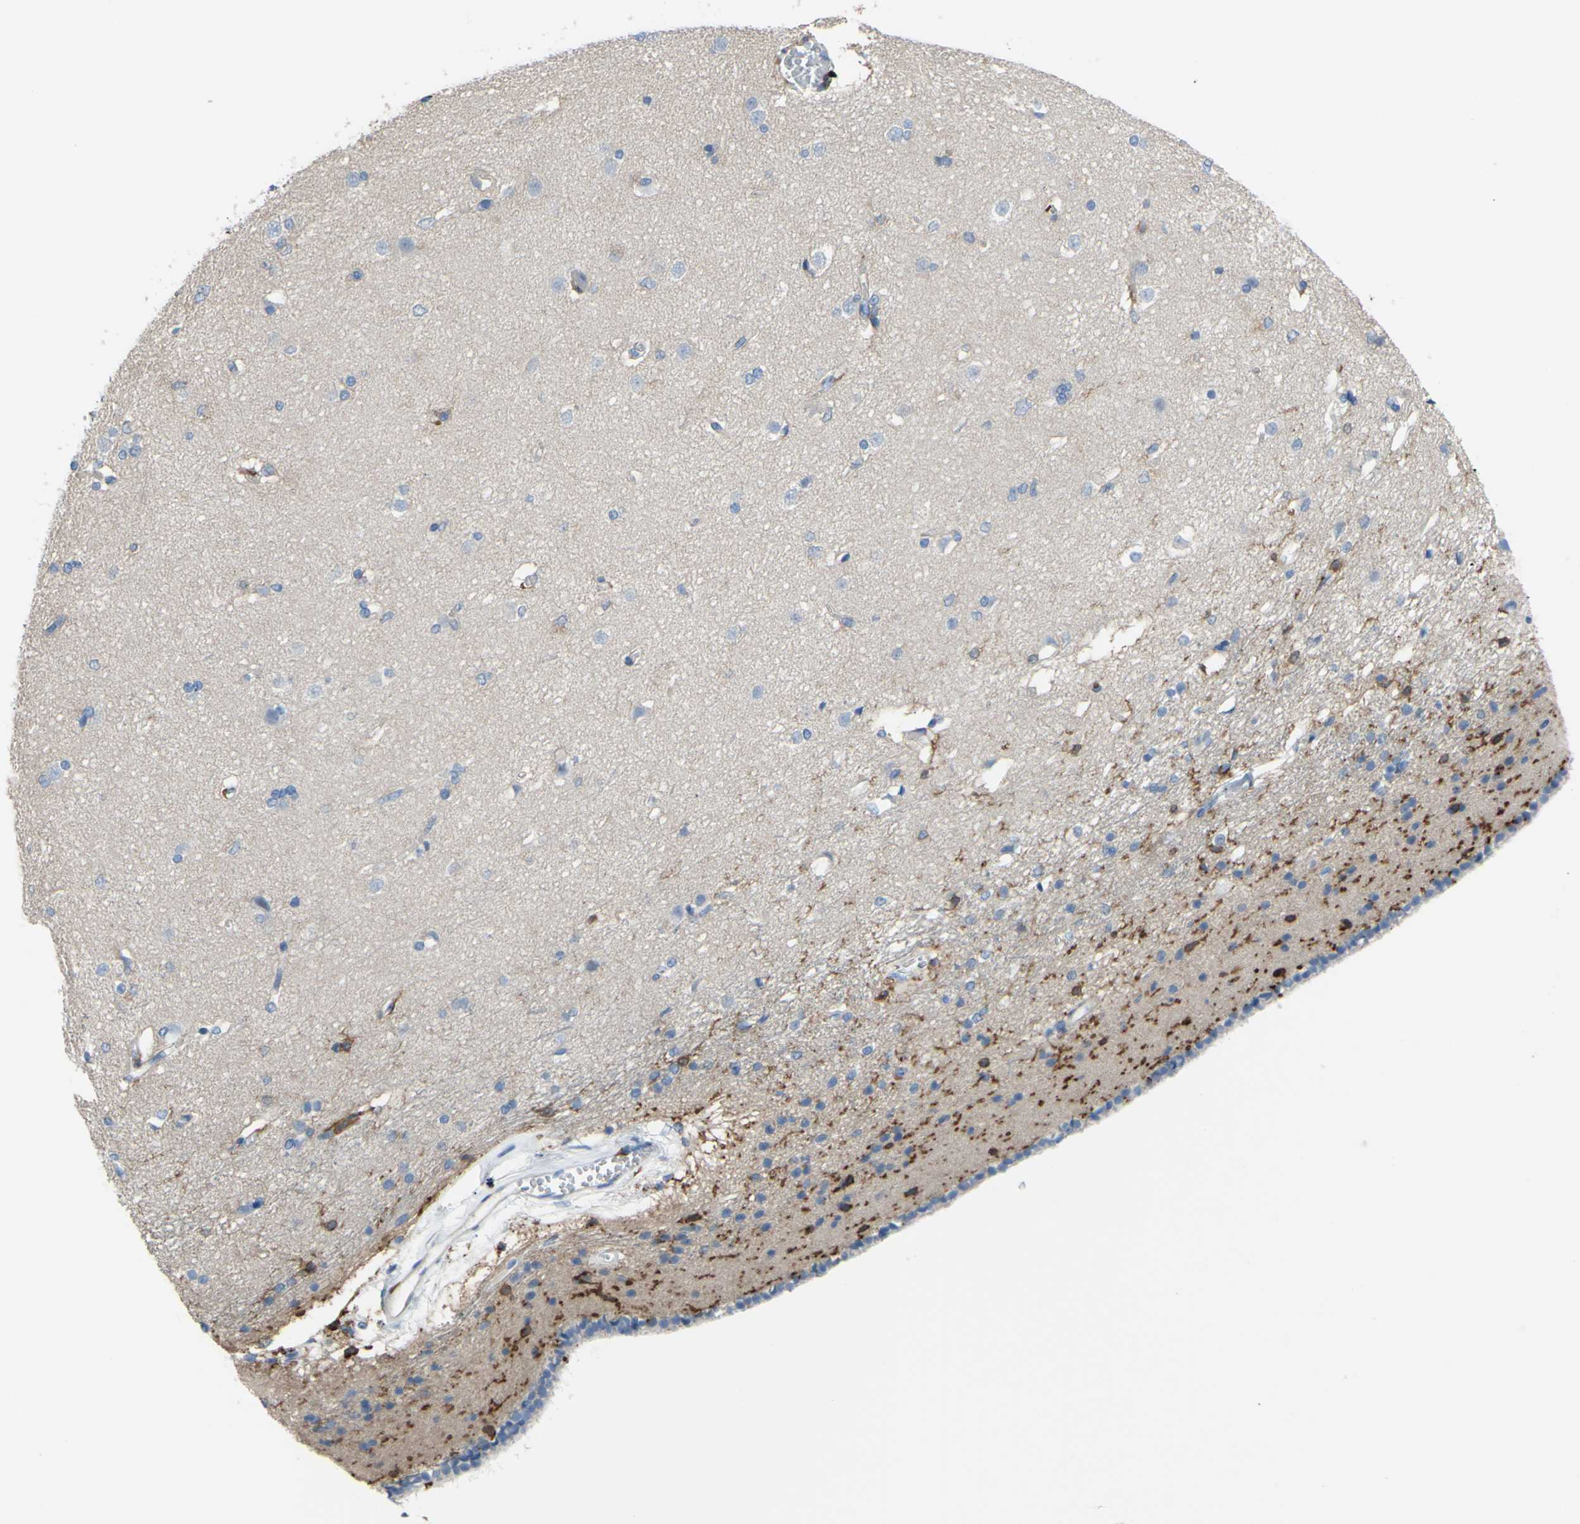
{"staining": {"intensity": "moderate", "quantity": "<25%", "location": "cytoplasmic/membranous"}, "tissue": "caudate", "cell_type": "Glial cells", "image_type": "normal", "snomed": [{"axis": "morphology", "description": "Normal tissue, NOS"}, {"axis": "topography", "description": "Lateral ventricle wall"}], "caption": "Immunohistochemical staining of normal human caudate reveals <25% levels of moderate cytoplasmic/membranous protein staining in about <25% of glial cells. Using DAB (3,3'-diaminobenzidine) (brown) and hematoxylin (blue) stains, captured at high magnification using brightfield microscopy.", "gene": "FCGR2A", "patient": {"sex": "female", "age": 19}}